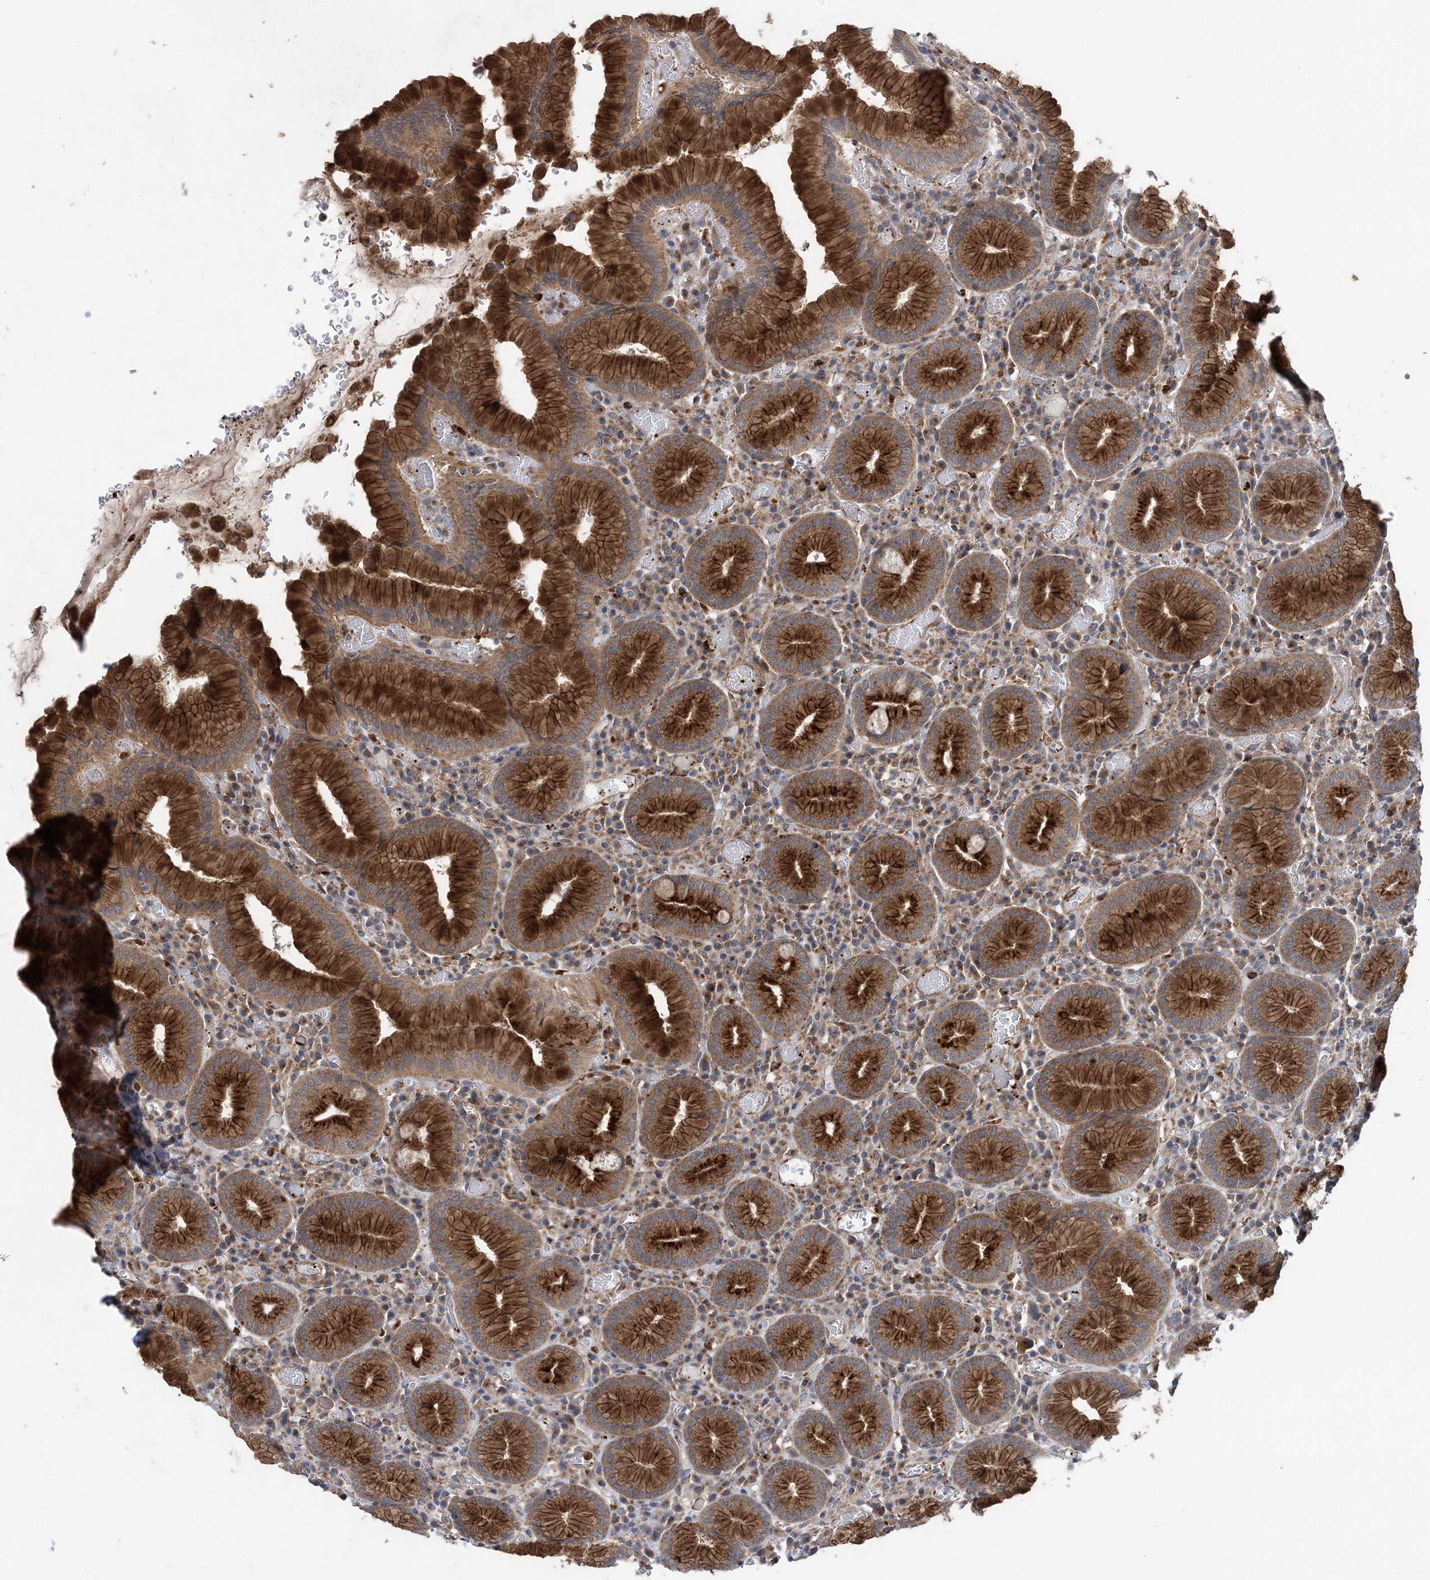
{"staining": {"intensity": "strong", "quantity": ">75%", "location": "cytoplasmic/membranous"}, "tissue": "stomach", "cell_type": "Glandular cells", "image_type": "normal", "snomed": [{"axis": "morphology", "description": "Normal tissue, NOS"}, {"axis": "topography", "description": "Stomach"}], "caption": "Immunohistochemical staining of normal stomach shows >75% levels of strong cytoplasmic/membranous protein staining in about >75% of glandular cells.", "gene": "PTTG1IP", "patient": {"sex": "male", "age": 55}}